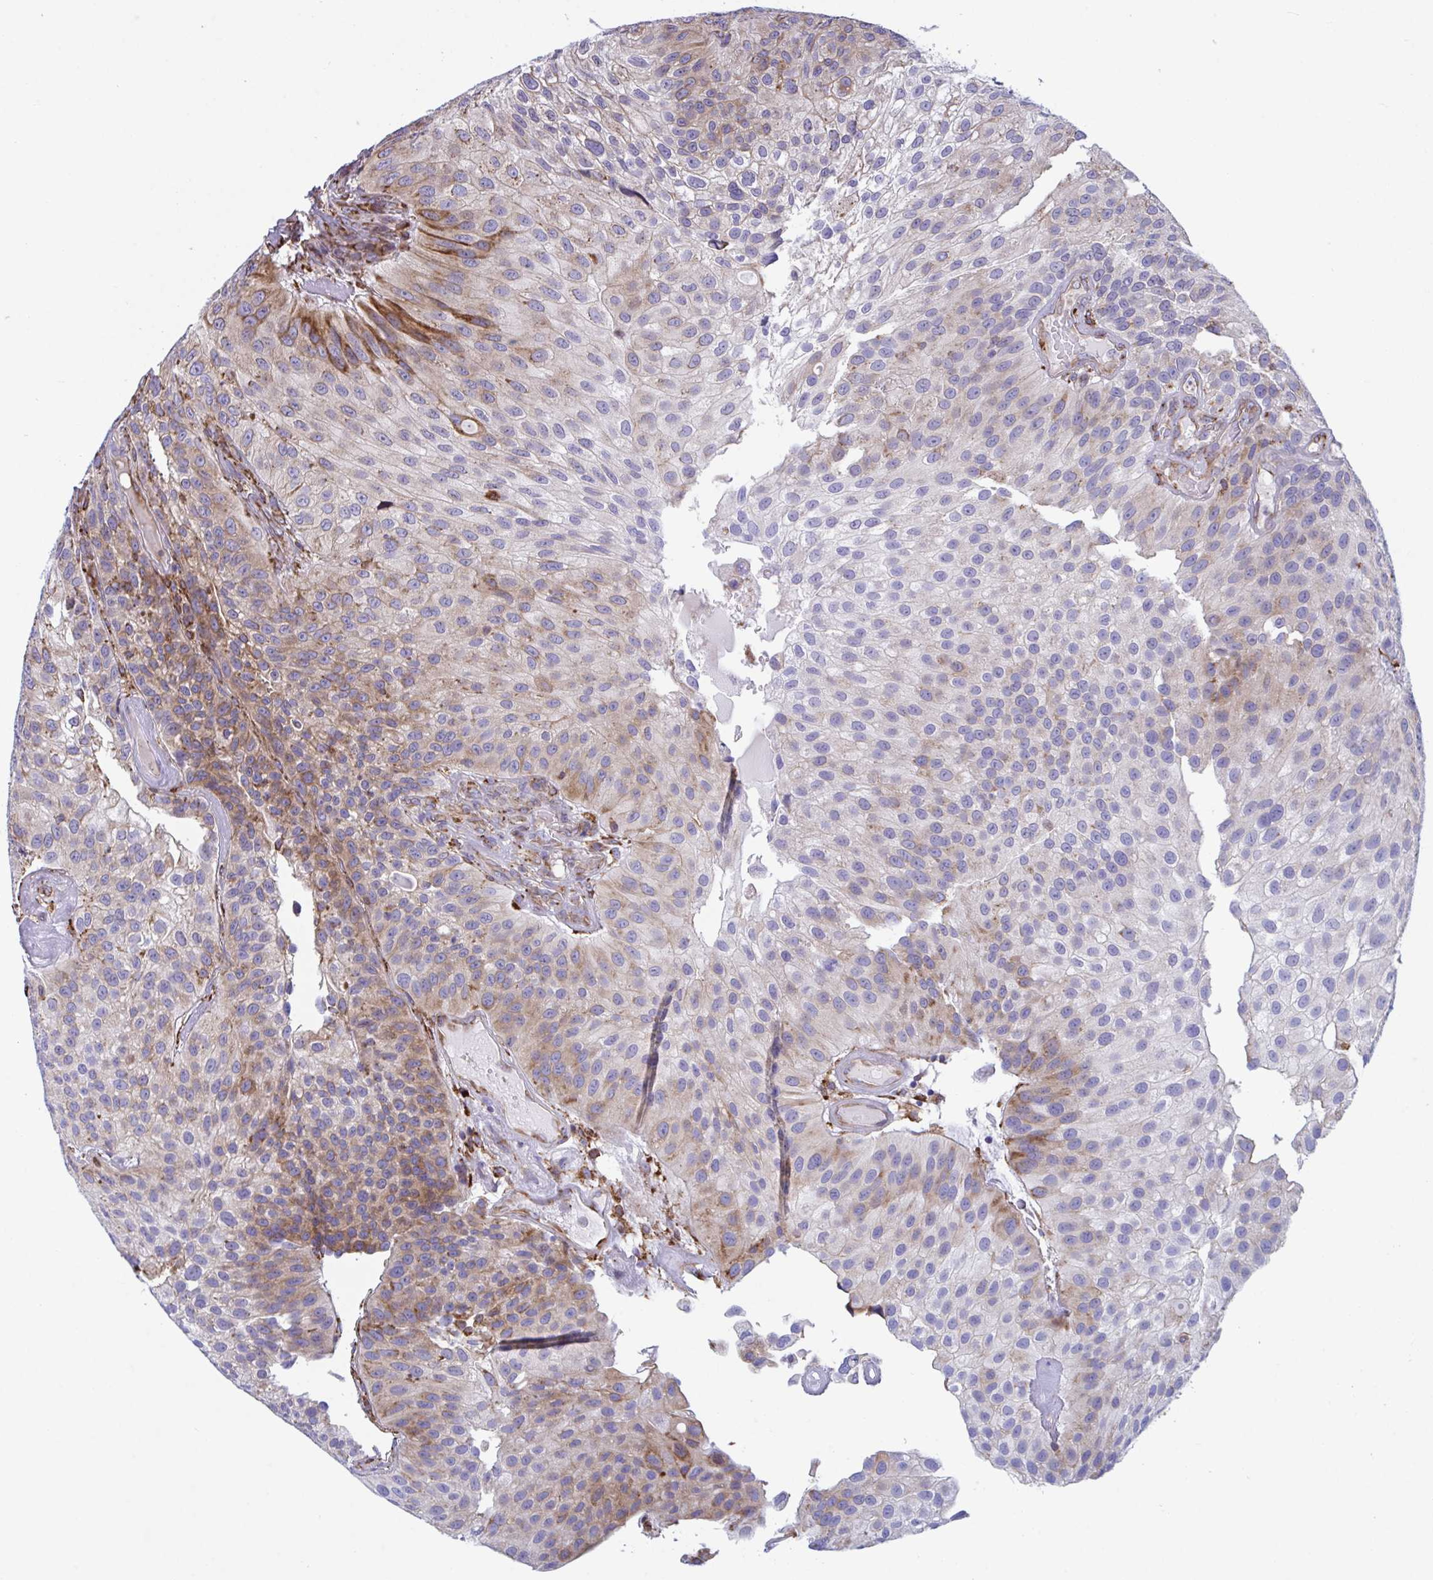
{"staining": {"intensity": "moderate", "quantity": "<25%", "location": "cytoplasmic/membranous"}, "tissue": "urothelial cancer", "cell_type": "Tumor cells", "image_type": "cancer", "snomed": [{"axis": "morphology", "description": "Urothelial carcinoma, NOS"}, {"axis": "topography", "description": "Urinary bladder"}], "caption": "Transitional cell carcinoma stained for a protein shows moderate cytoplasmic/membranous positivity in tumor cells.", "gene": "PEAK3", "patient": {"sex": "male", "age": 87}}